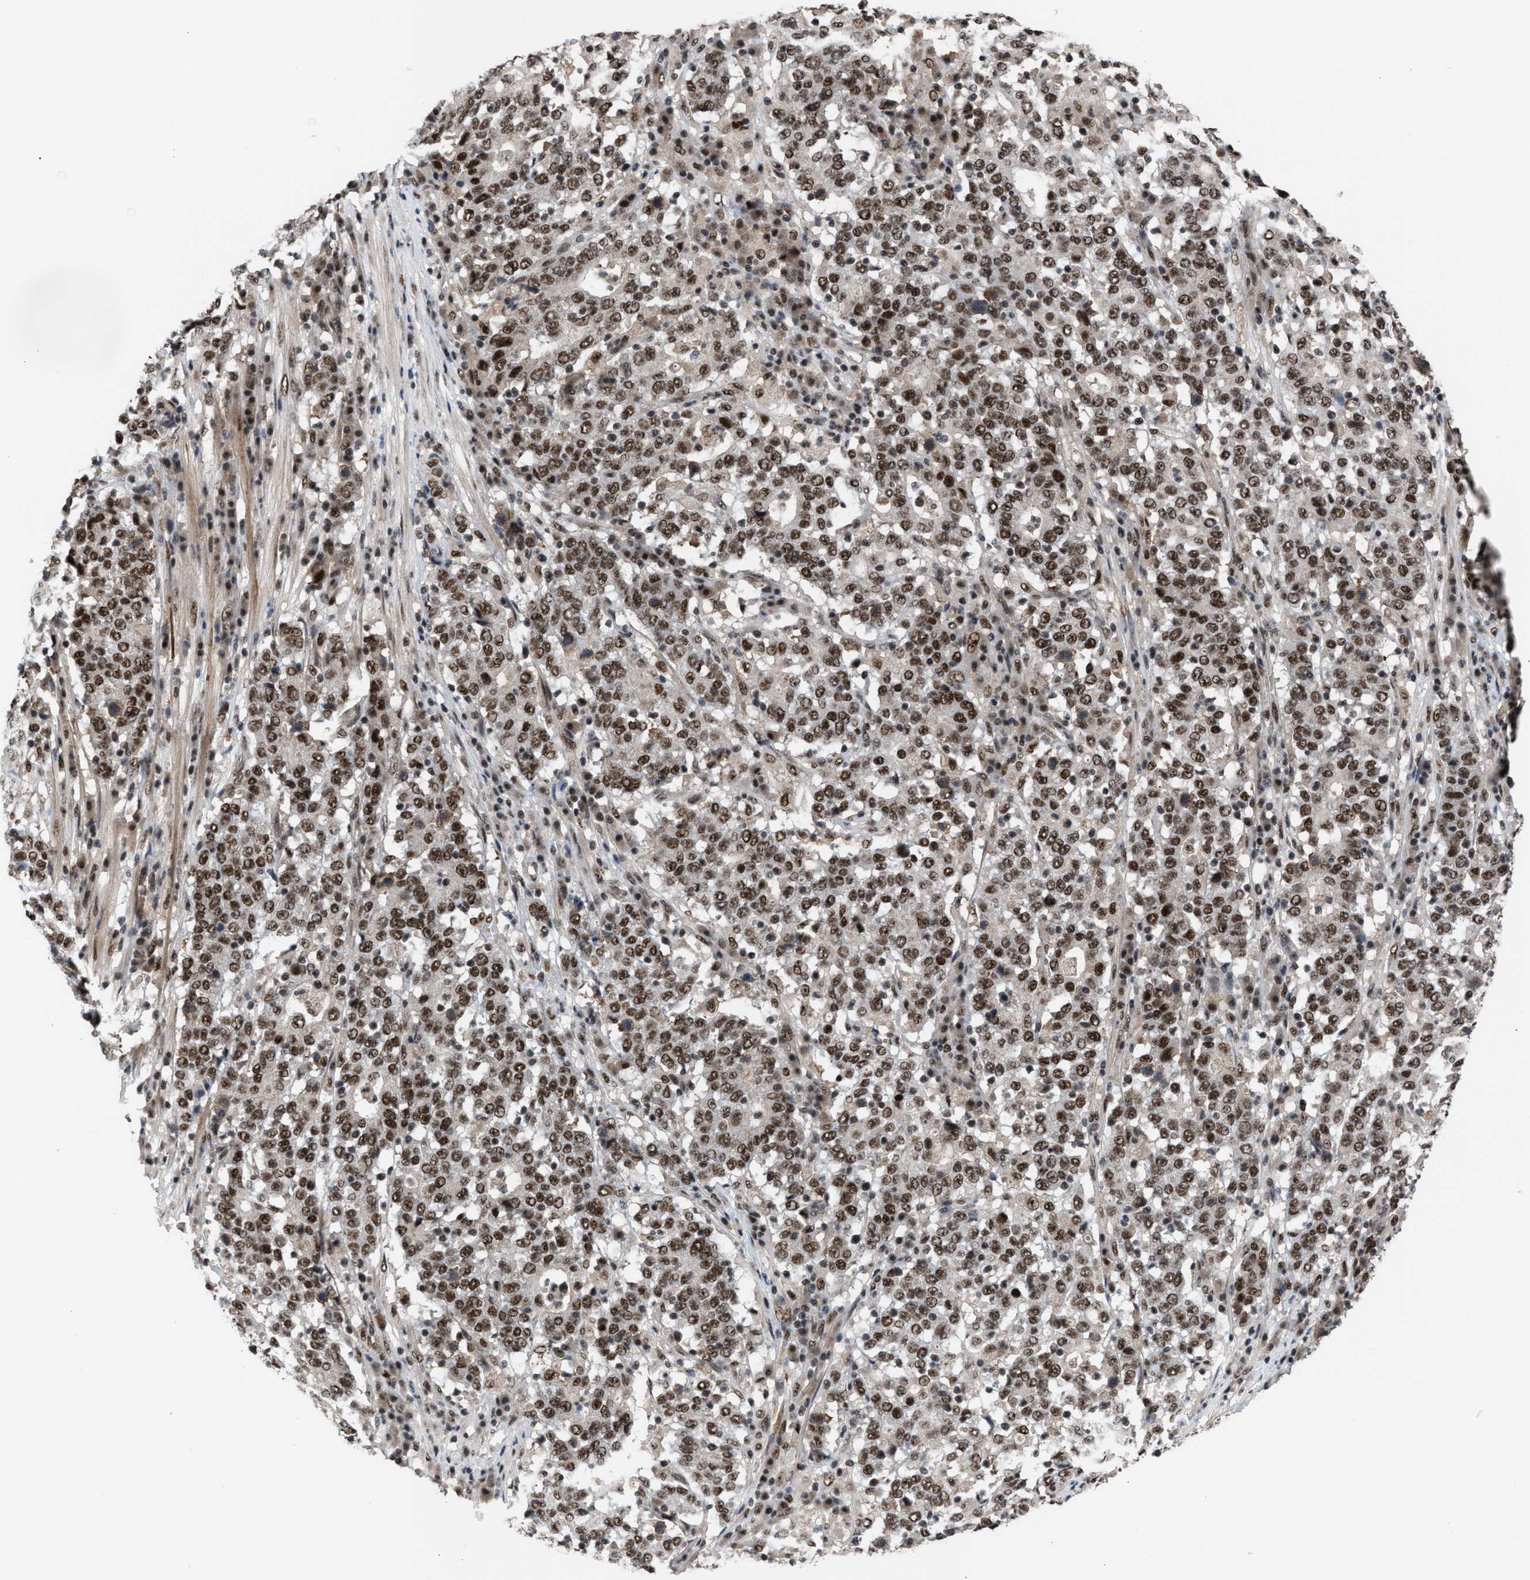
{"staining": {"intensity": "strong", "quantity": ">75%", "location": "nuclear"}, "tissue": "stomach cancer", "cell_type": "Tumor cells", "image_type": "cancer", "snomed": [{"axis": "morphology", "description": "Adenocarcinoma, NOS"}, {"axis": "topography", "description": "Stomach"}], "caption": "Protein analysis of adenocarcinoma (stomach) tissue shows strong nuclear expression in about >75% of tumor cells. (IHC, brightfield microscopy, high magnification).", "gene": "PRPF4", "patient": {"sex": "male", "age": 59}}